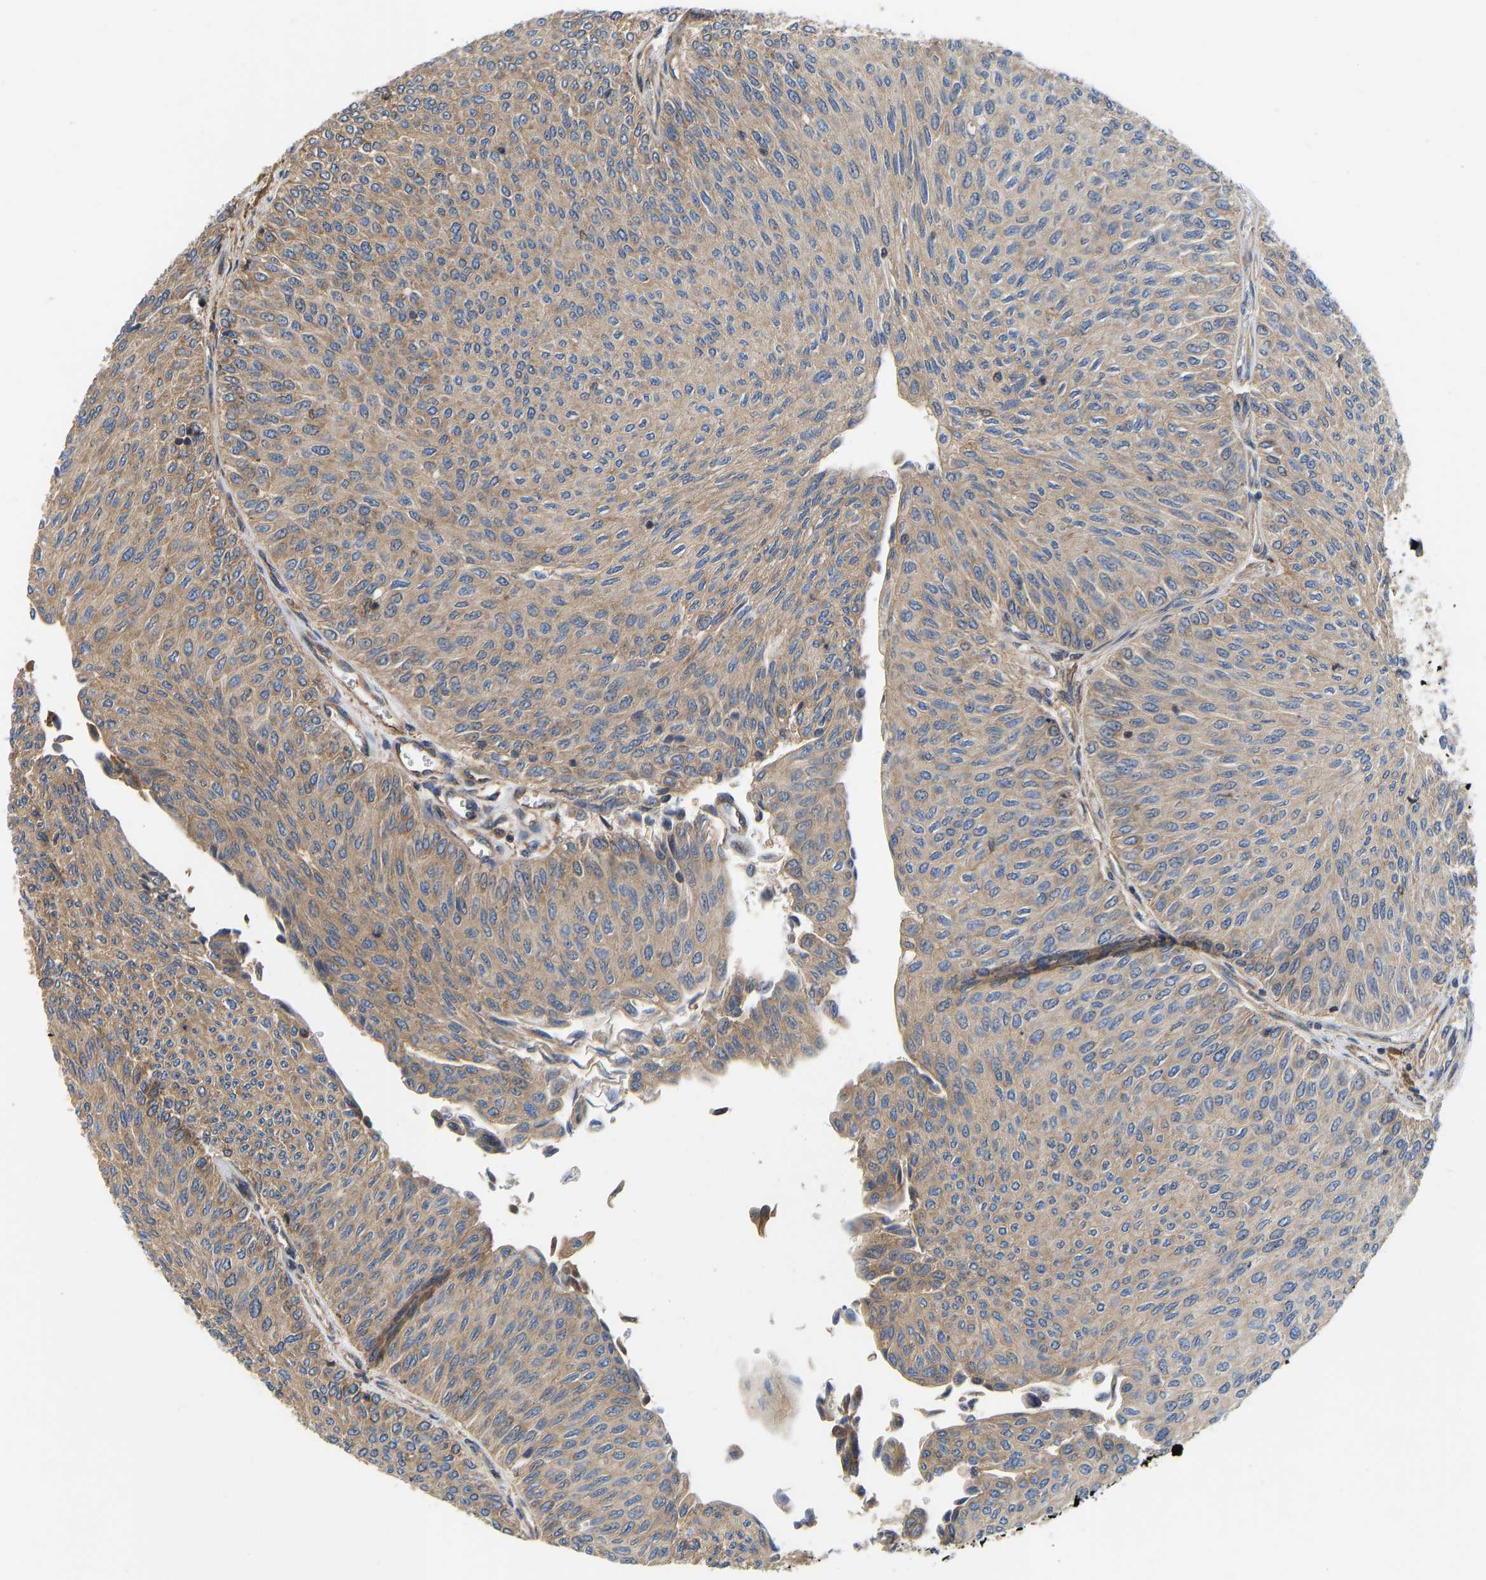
{"staining": {"intensity": "moderate", "quantity": ">75%", "location": "cytoplasmic/membranous"}, "tissue": "urothelial cancer", "cell_type": "Tumor cells", "image_type": "cancer", "snomed": [{"axis": "morphology", "description": "Urothelial carcinoma, Low grade"}, {"axis": "topography", "description": "Urinary bladder"}], "caption": "Urothelial carcinoma (low-grade) was stained to show a protein in brown. There is medium levels of moderate cytoplasmic/membranous expression in about >75% of tumor cells.", "gene": "FLNB", "patient": {"sex": "male", "age": 78}}